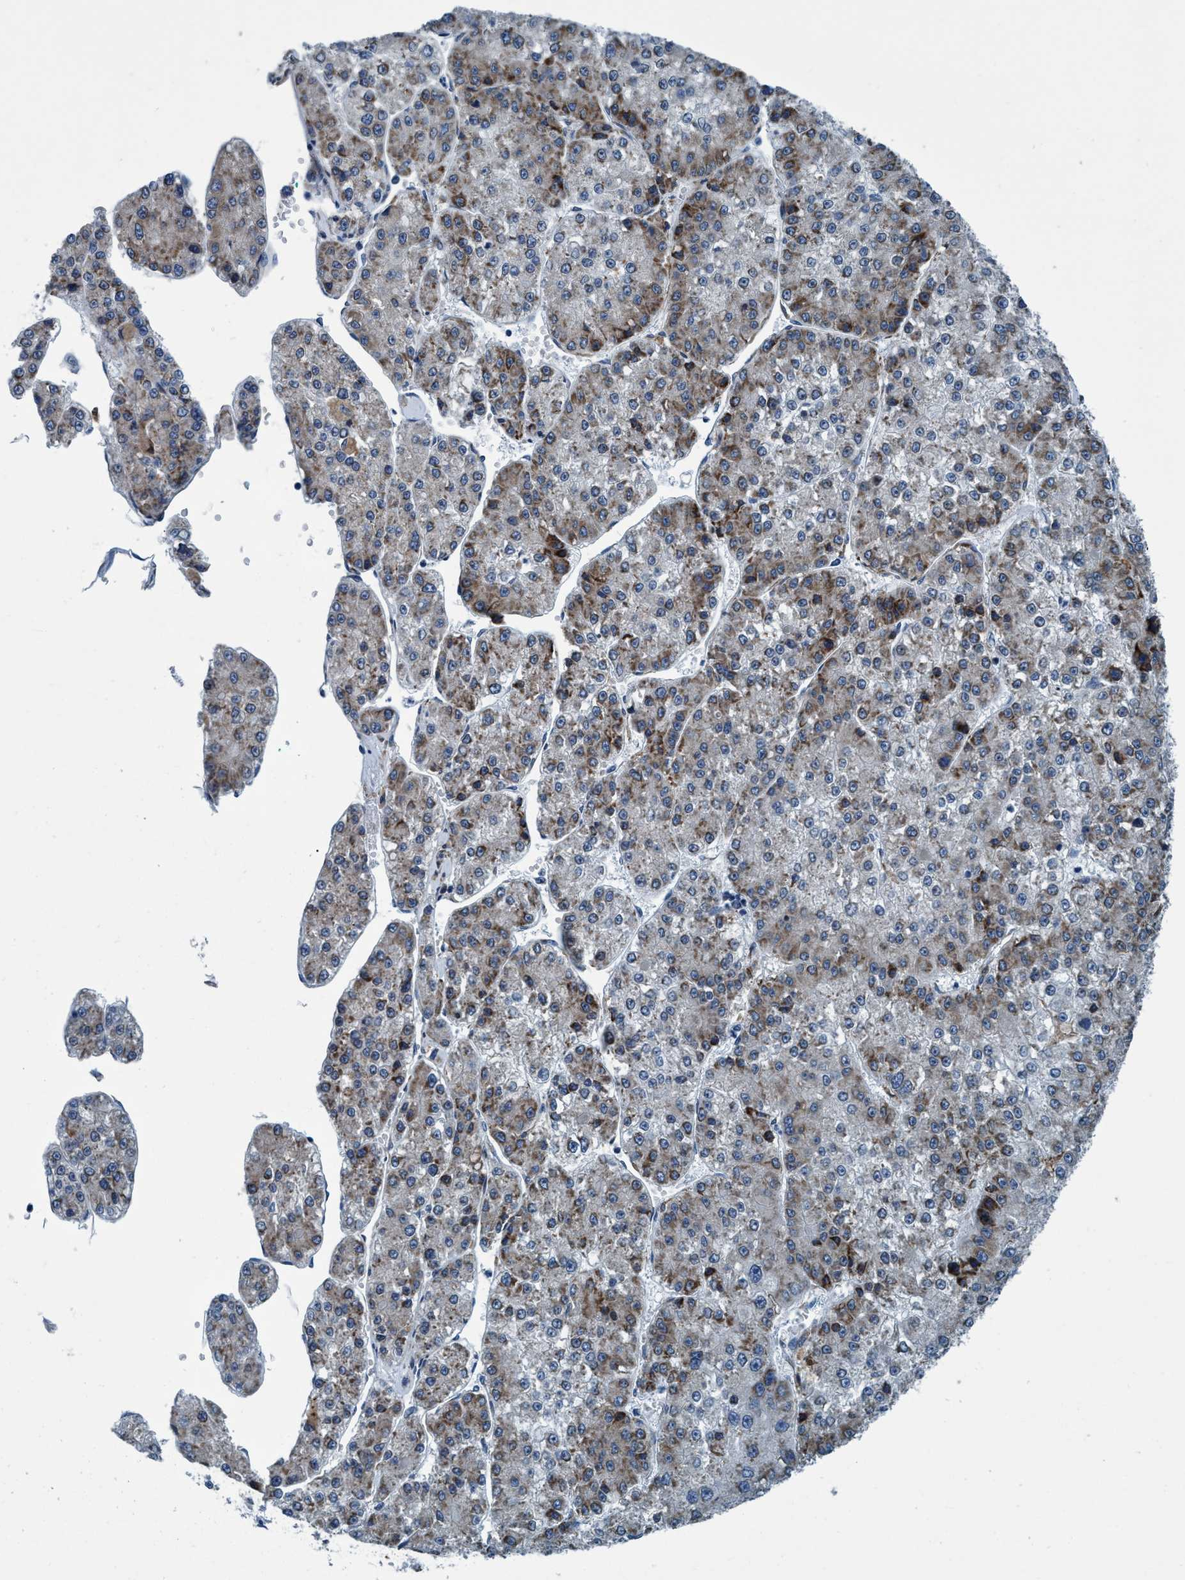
{"staining": {"intensity": "moderate", "quantity": "<25%", "location": "cytoplasmic/membranous"}, "tissue": "liver cancer", "cell_type": "Tumor cells", "image_type": "cancer", "snomed": [{"axis": "morphology", "description": "Carcinoma, Hepatocellular, NOS"}, {"axis": "topography", "description": "Liver"}], "caption": "This photomicrograph displays hepatocellular carcinoma (liver) stained with immunohistochemistry to label a protein in brown. The cytoplasmic/membranous of tumor cells show moderate positivity for the protein. Nuclei are counter-stained blue.", "gene": "ARMC9", "patient": {"sex": "female", "age": 73}}